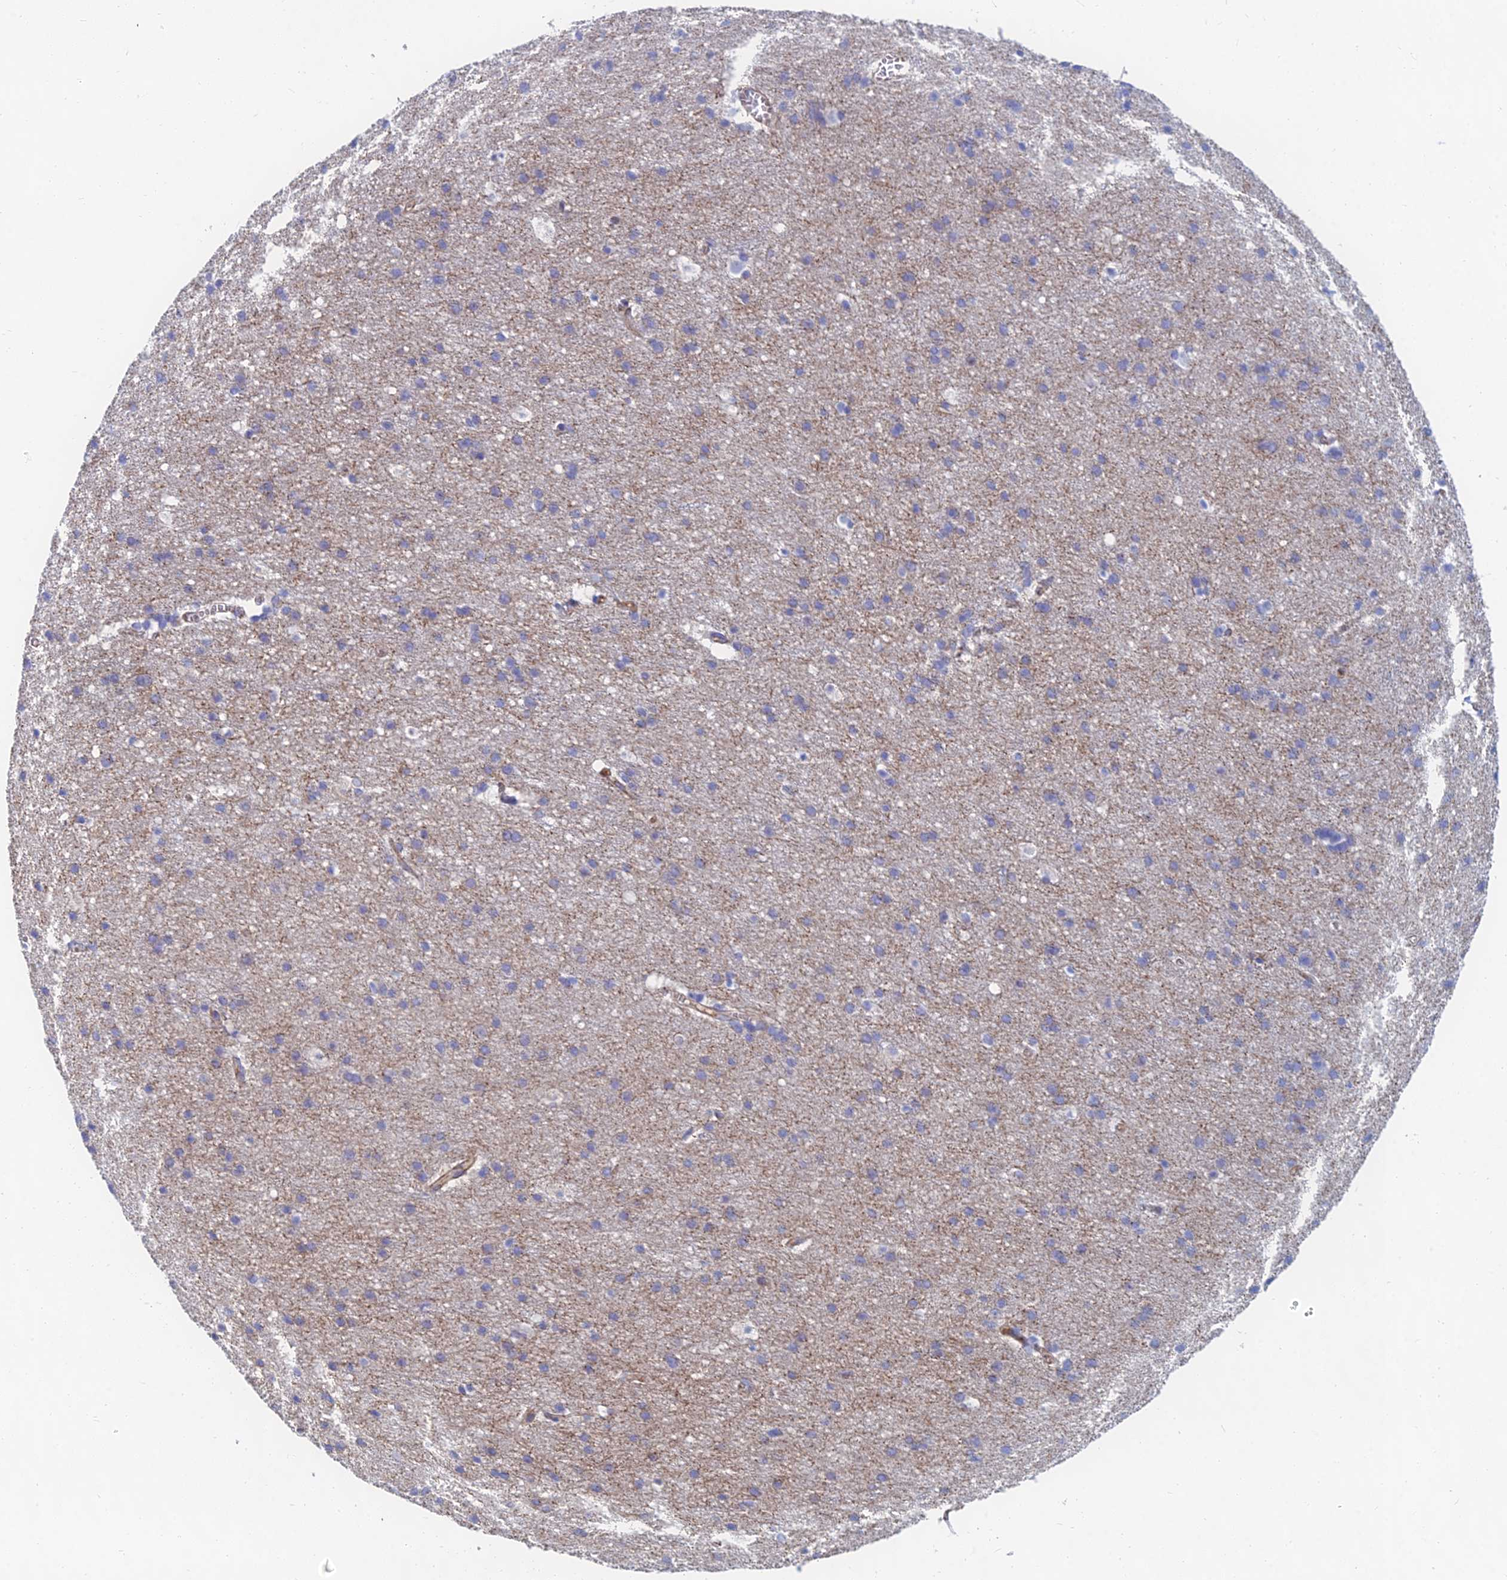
{"staining": {"intensity": "moderate", "quantity": ">75%", "location": "cytoplasmic/membranous"}, "tissue": "cerebral cortex", "cell_type": "Endothelial cells", "image_type": "normal", "snomed": [{"axis": "morphology", "description": "Normal tissue, NOS"}, {"axis": "topography", "description": "Cerebral cortex"}], "caption": "This is a micrograph of IHC staining of normal cerebral cortex, which shows moderate expression in the cytoplasmic/membranous of endothelial cells.", "gene": "FFAR3", "patient": {"sex": "male", "age": 54}}